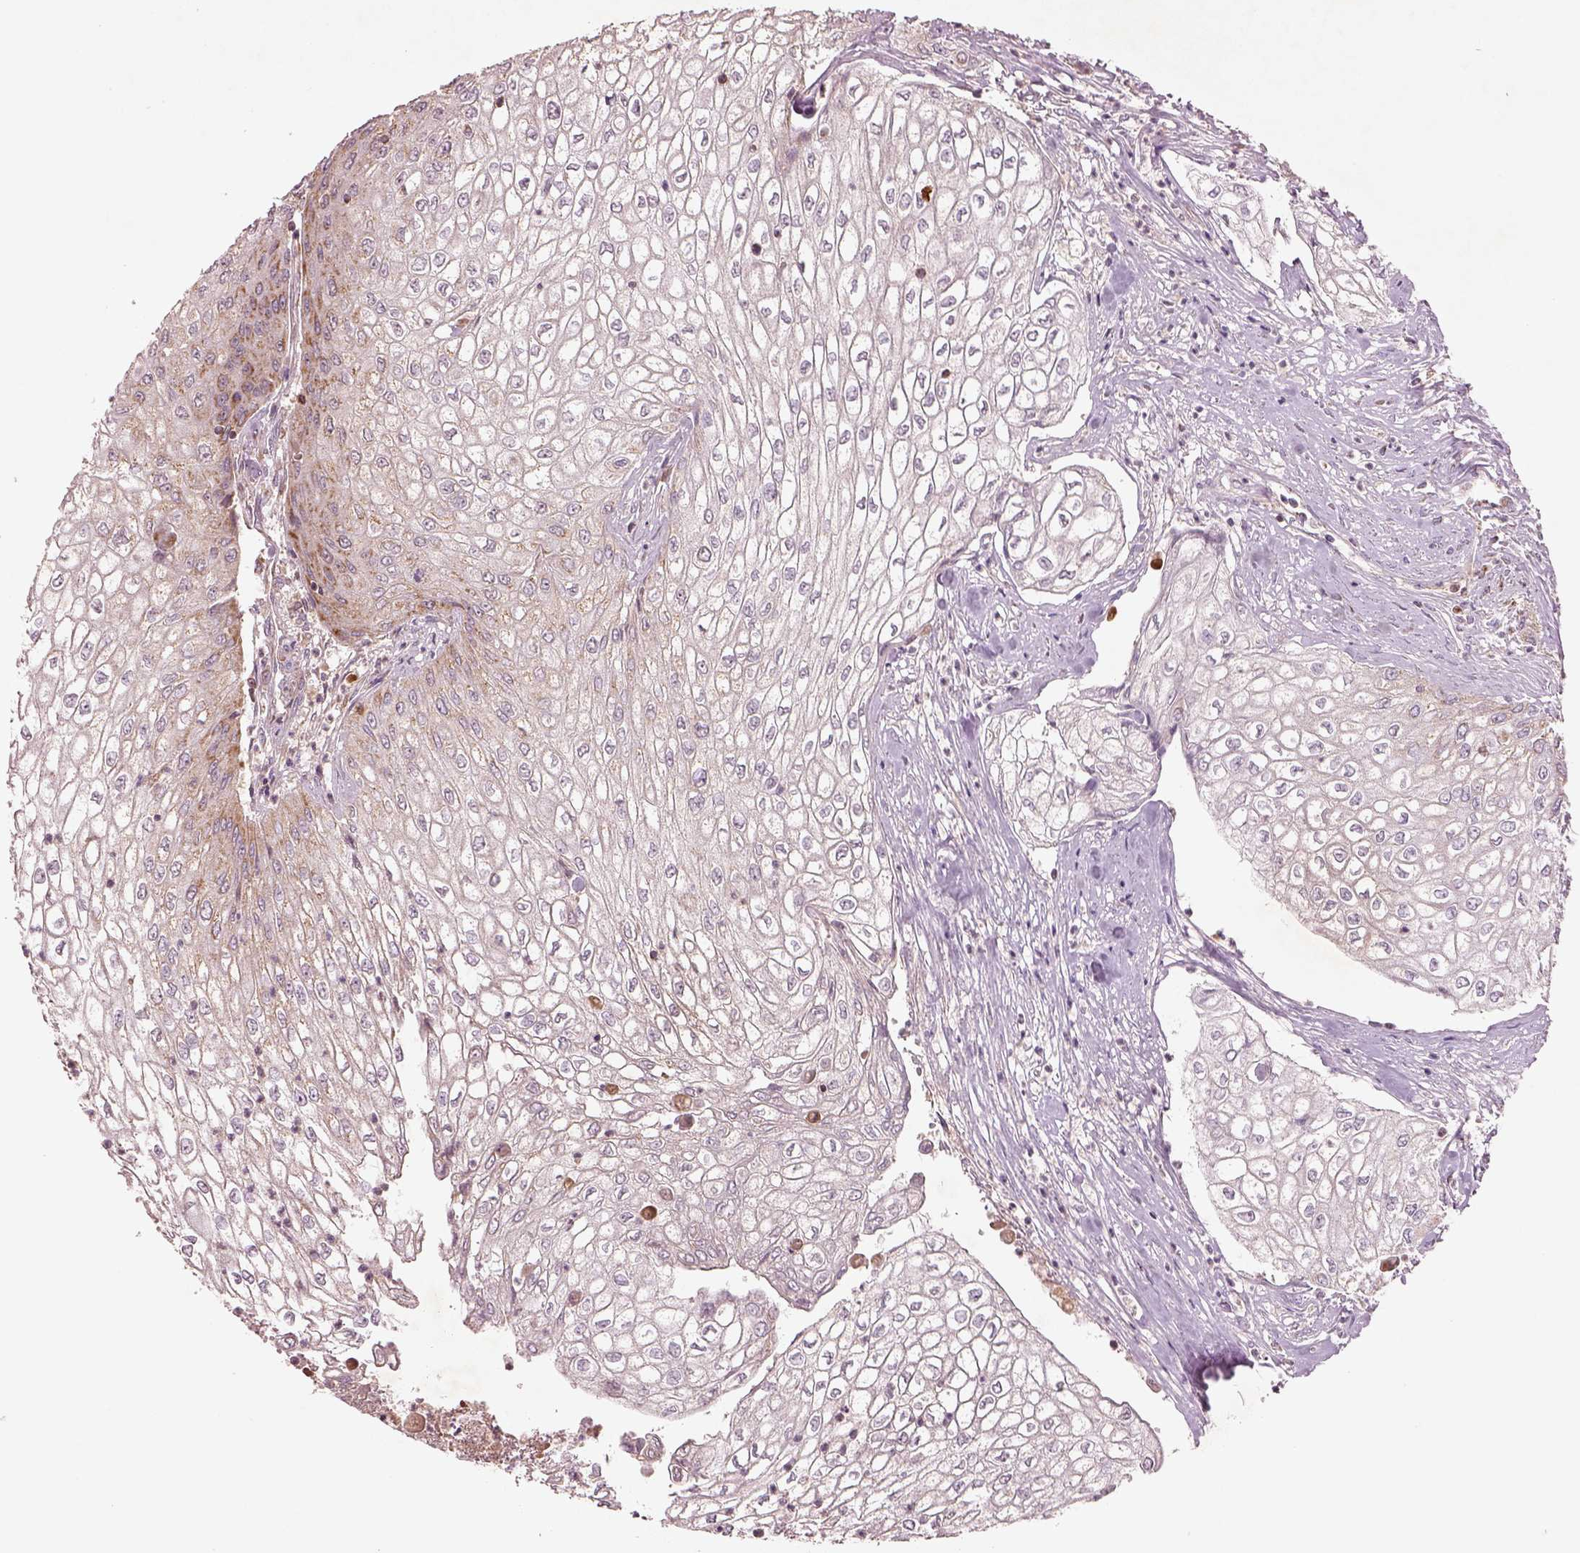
{"staining": {"intensity": "weak", "quantity": "<25%", "location": "cytoplasmic/membranous"}, "tissue": "urothelial cancer", "cell_type": "Tumor cells", "image_type": "cancer", "snomed": [{"axis": "morphology", "description": "Urothelial carcinoma, High grade"}, {"axis": "topography", "description": "Urinary bladder"}], "caption": "Immunohistochemistry histopathology image of neoplastic tissue: human urothelial carcinoma (high-grade) stained with DAB demonstrates no significant protein staining in tumor cells.", "gene": "SLC25A5", "patient": {"sex": "male", "age": 62}}